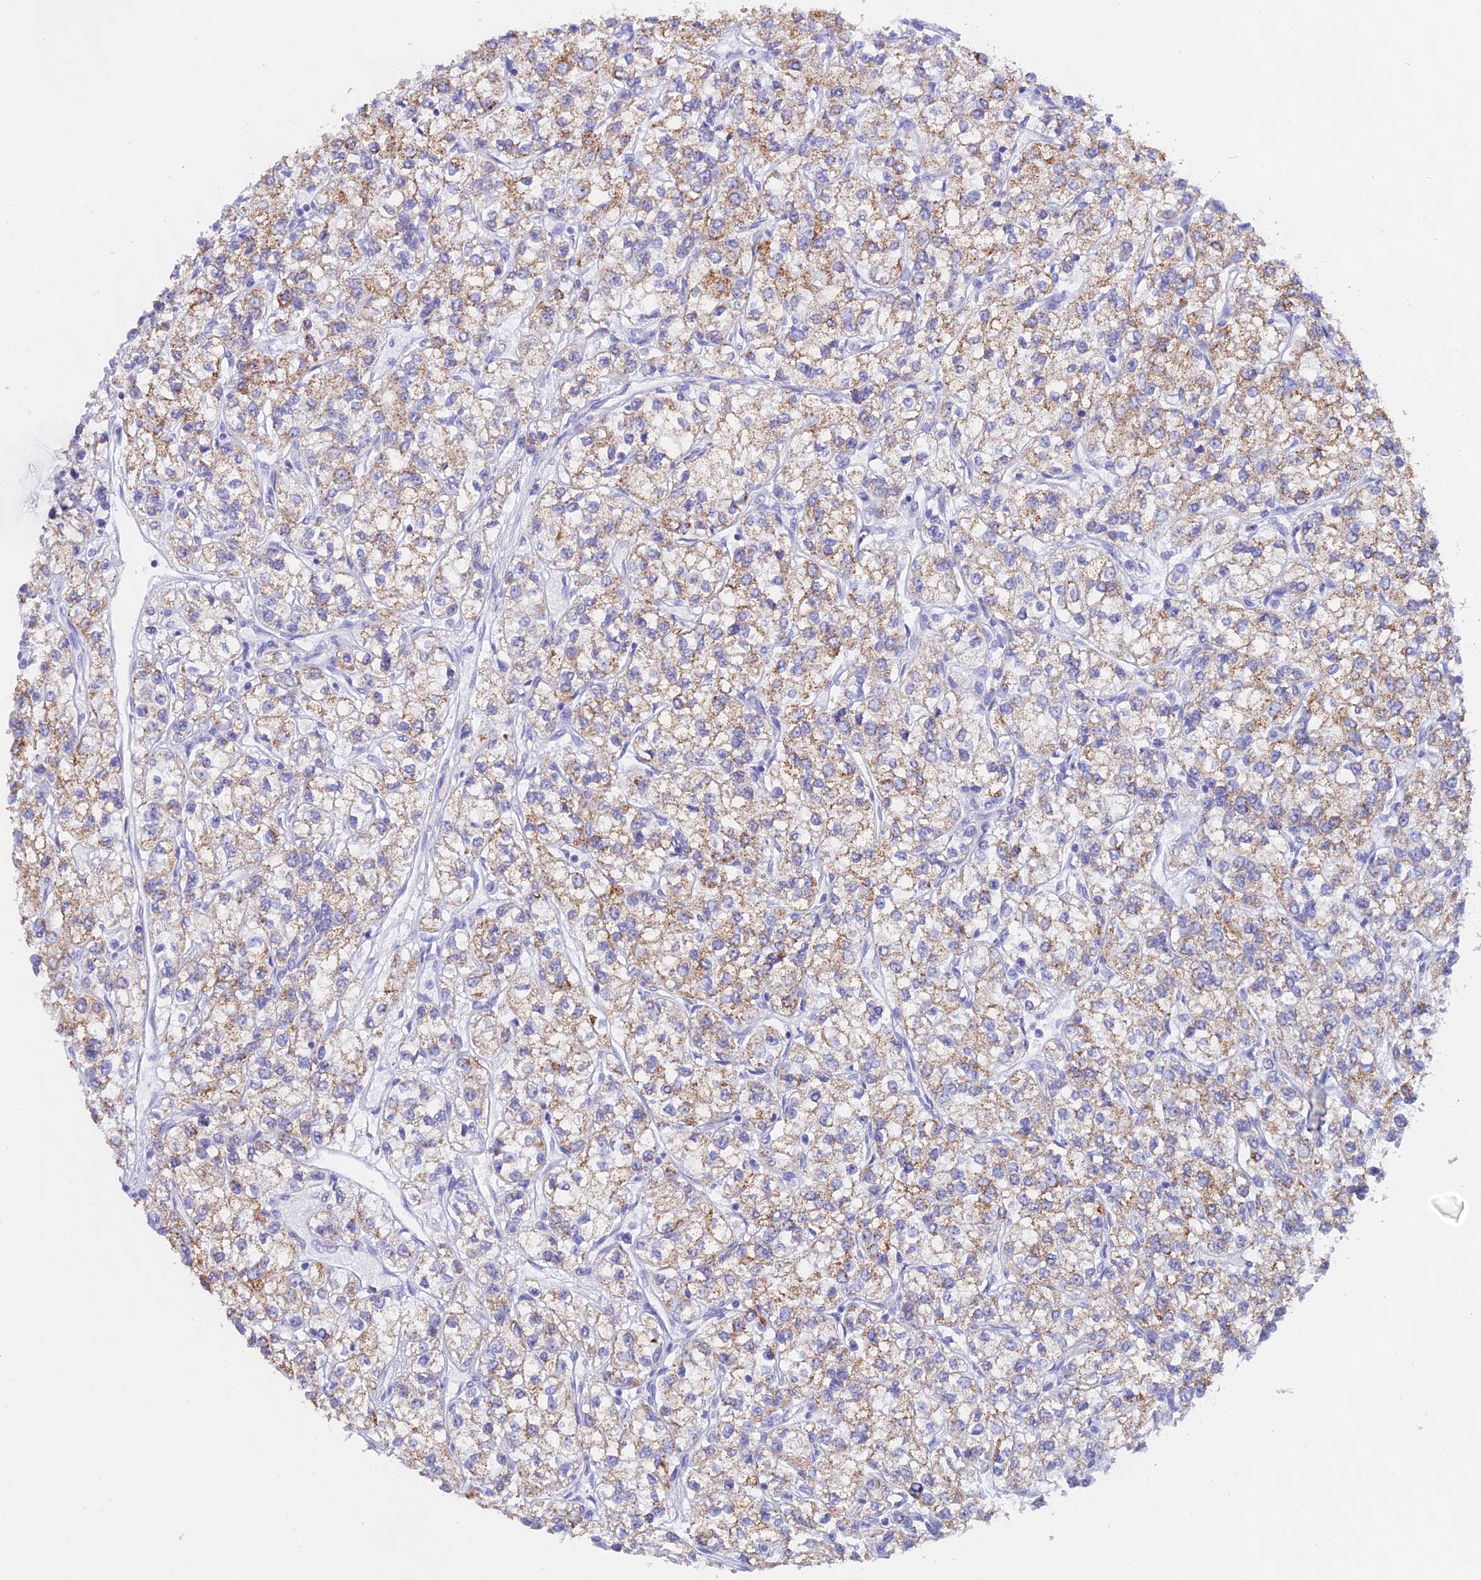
{"staining": {"intensity": "moderate", "quantity": ">75%", "location": "cytoplasmic/membranous"}, "tissue": "renal cancer", "cell_type": "Tumor cells", "image_type": "cancer", "snomed": [{"axis": "morphology", "description": "Adenocarcinoma, NOS"}, {"axis": "topography", "description": "Kidney"}], "caption": "Moderate cytoplasmic/membranous staining for a protein is present in approximately >75% of tumor cells of renal cancer (adenocarcinoma) using IHC.", "gene": "CGB2", "patient": {"sex": "male", "age": 80}}